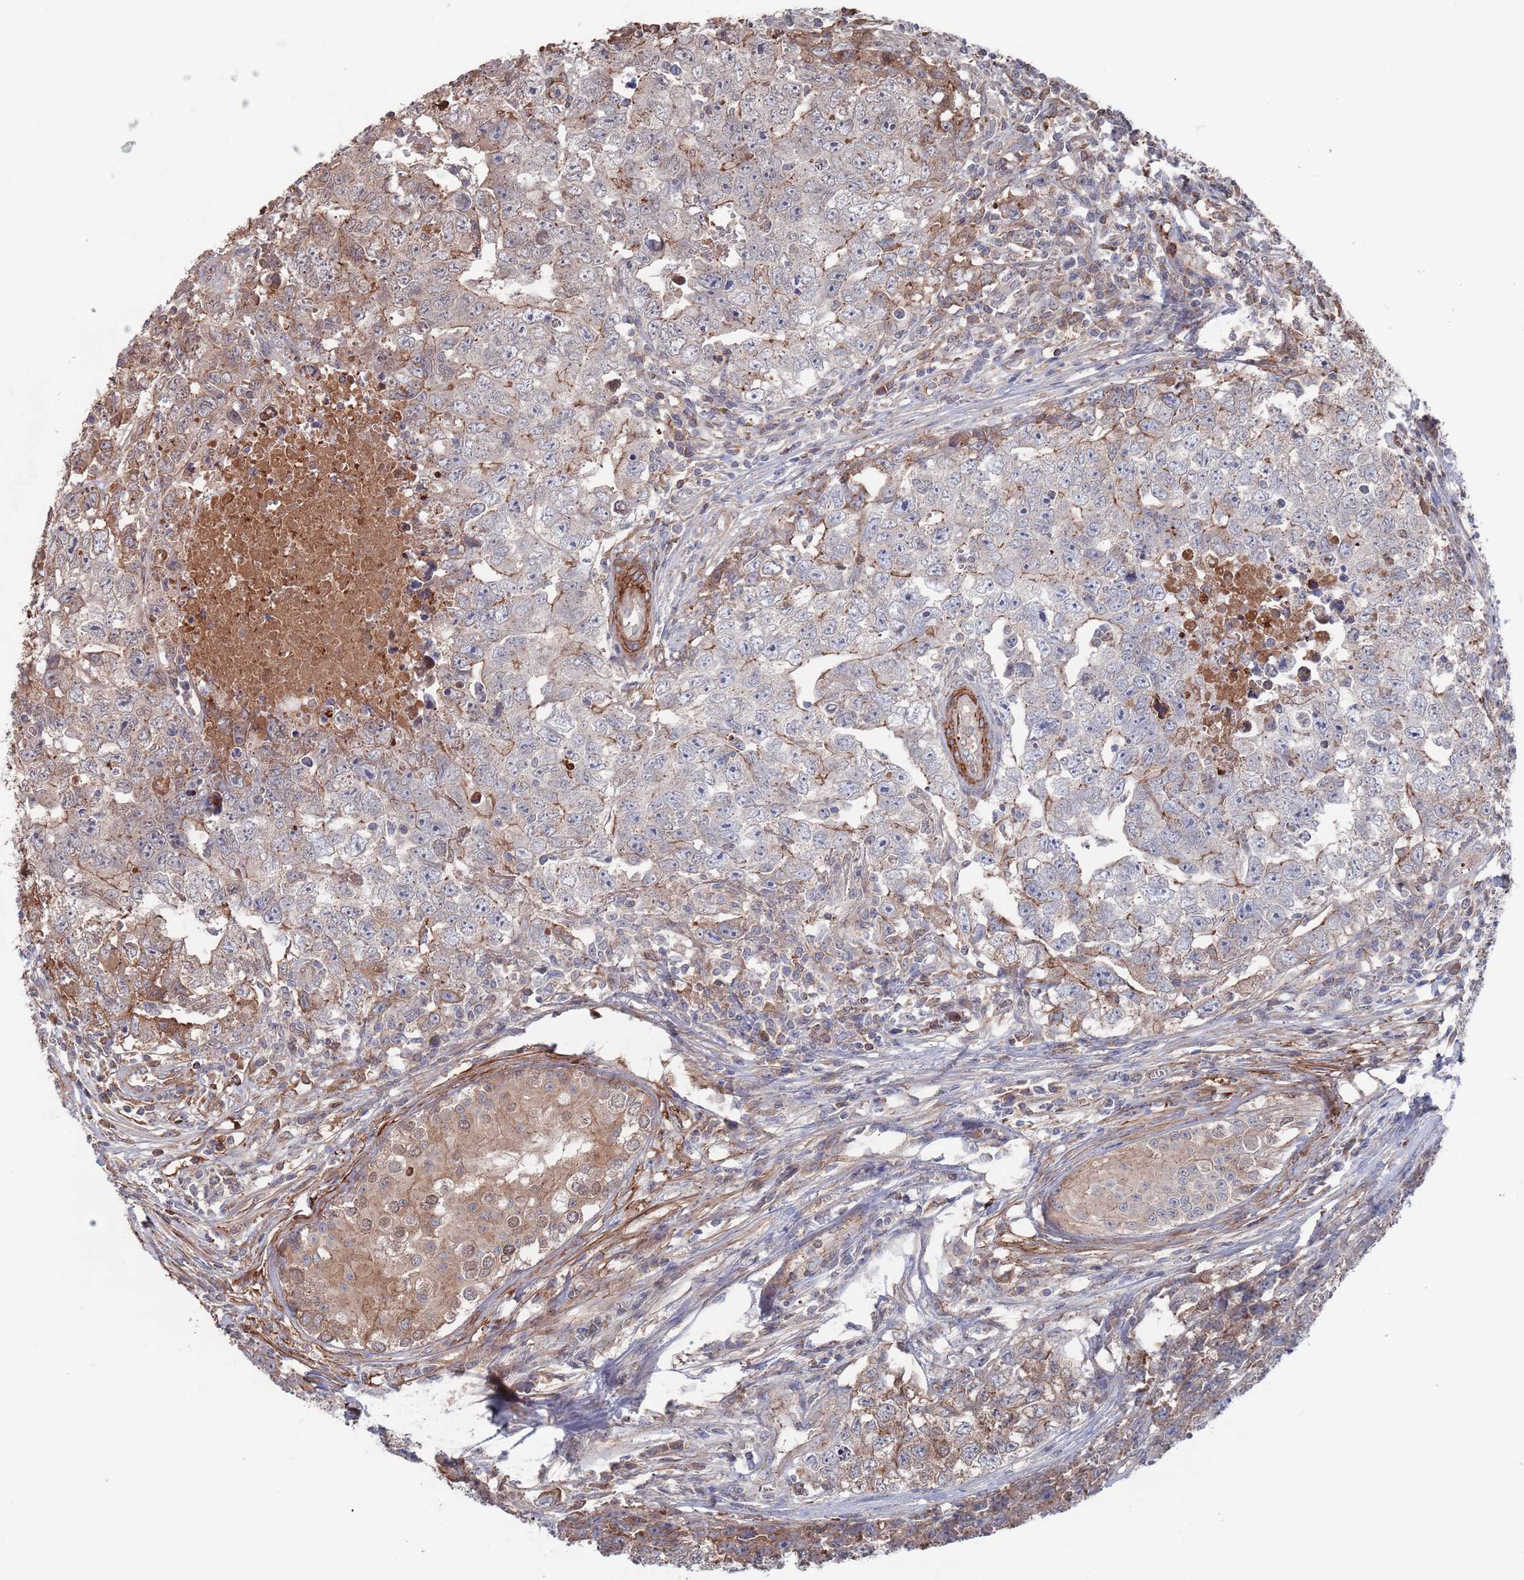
{"staining": {"intensity": "negative", "quantity": "none", "location": "none"}, "tissue": "testis cancer", "cell_type": "Tumor cells", "image_type": "cancer", "snomed": [{"axis": "morphology", "description": "Carcinoma, Embryonal, NOS"}, {"axis": "topography", "description": "Testis"}], "caption": "Tumor cells show no significant positivity in embryonal carcinoma (testis).", "gene": "PLEKHA4", "patient": {"sex": "male", "age": 22}}